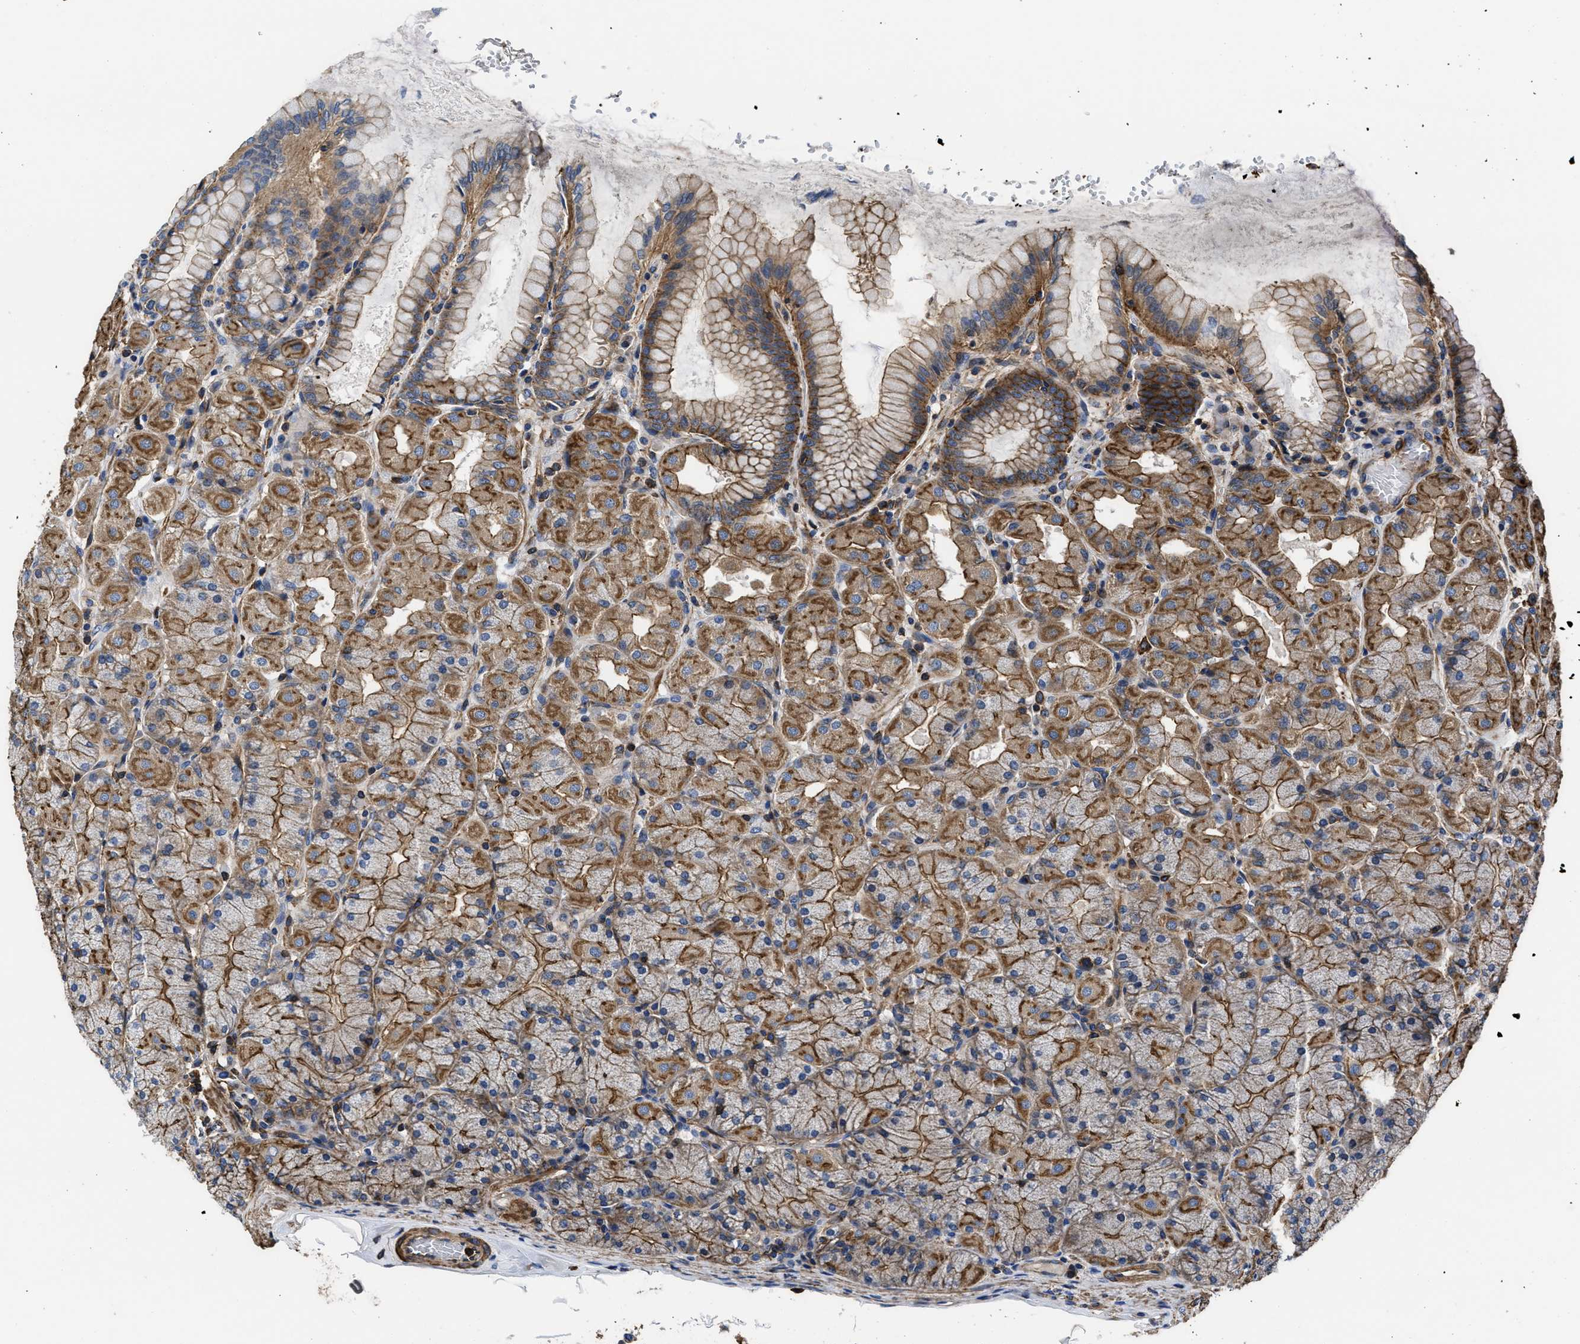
{"staining": {"intensity": "moderate", "quantity": ">75%", "location": "cytoplasmic/membranous"}, "tissue": "stomach", "cell_type": "Glandular cells", "image_type": "normal", "snomed": [{"axis": "morphology", "description": "Normal tissue, NOS"}, {"axis": "topography", "description": "Stomach, upper"}], "caption": "This is a histology image of IHC staining of normal stomach, which shows moderate positivity in the cytoplasmic/membranous of glandular cells.", "gene": "SCUBE2", "patient": {"sex": "female", "age": 56}}